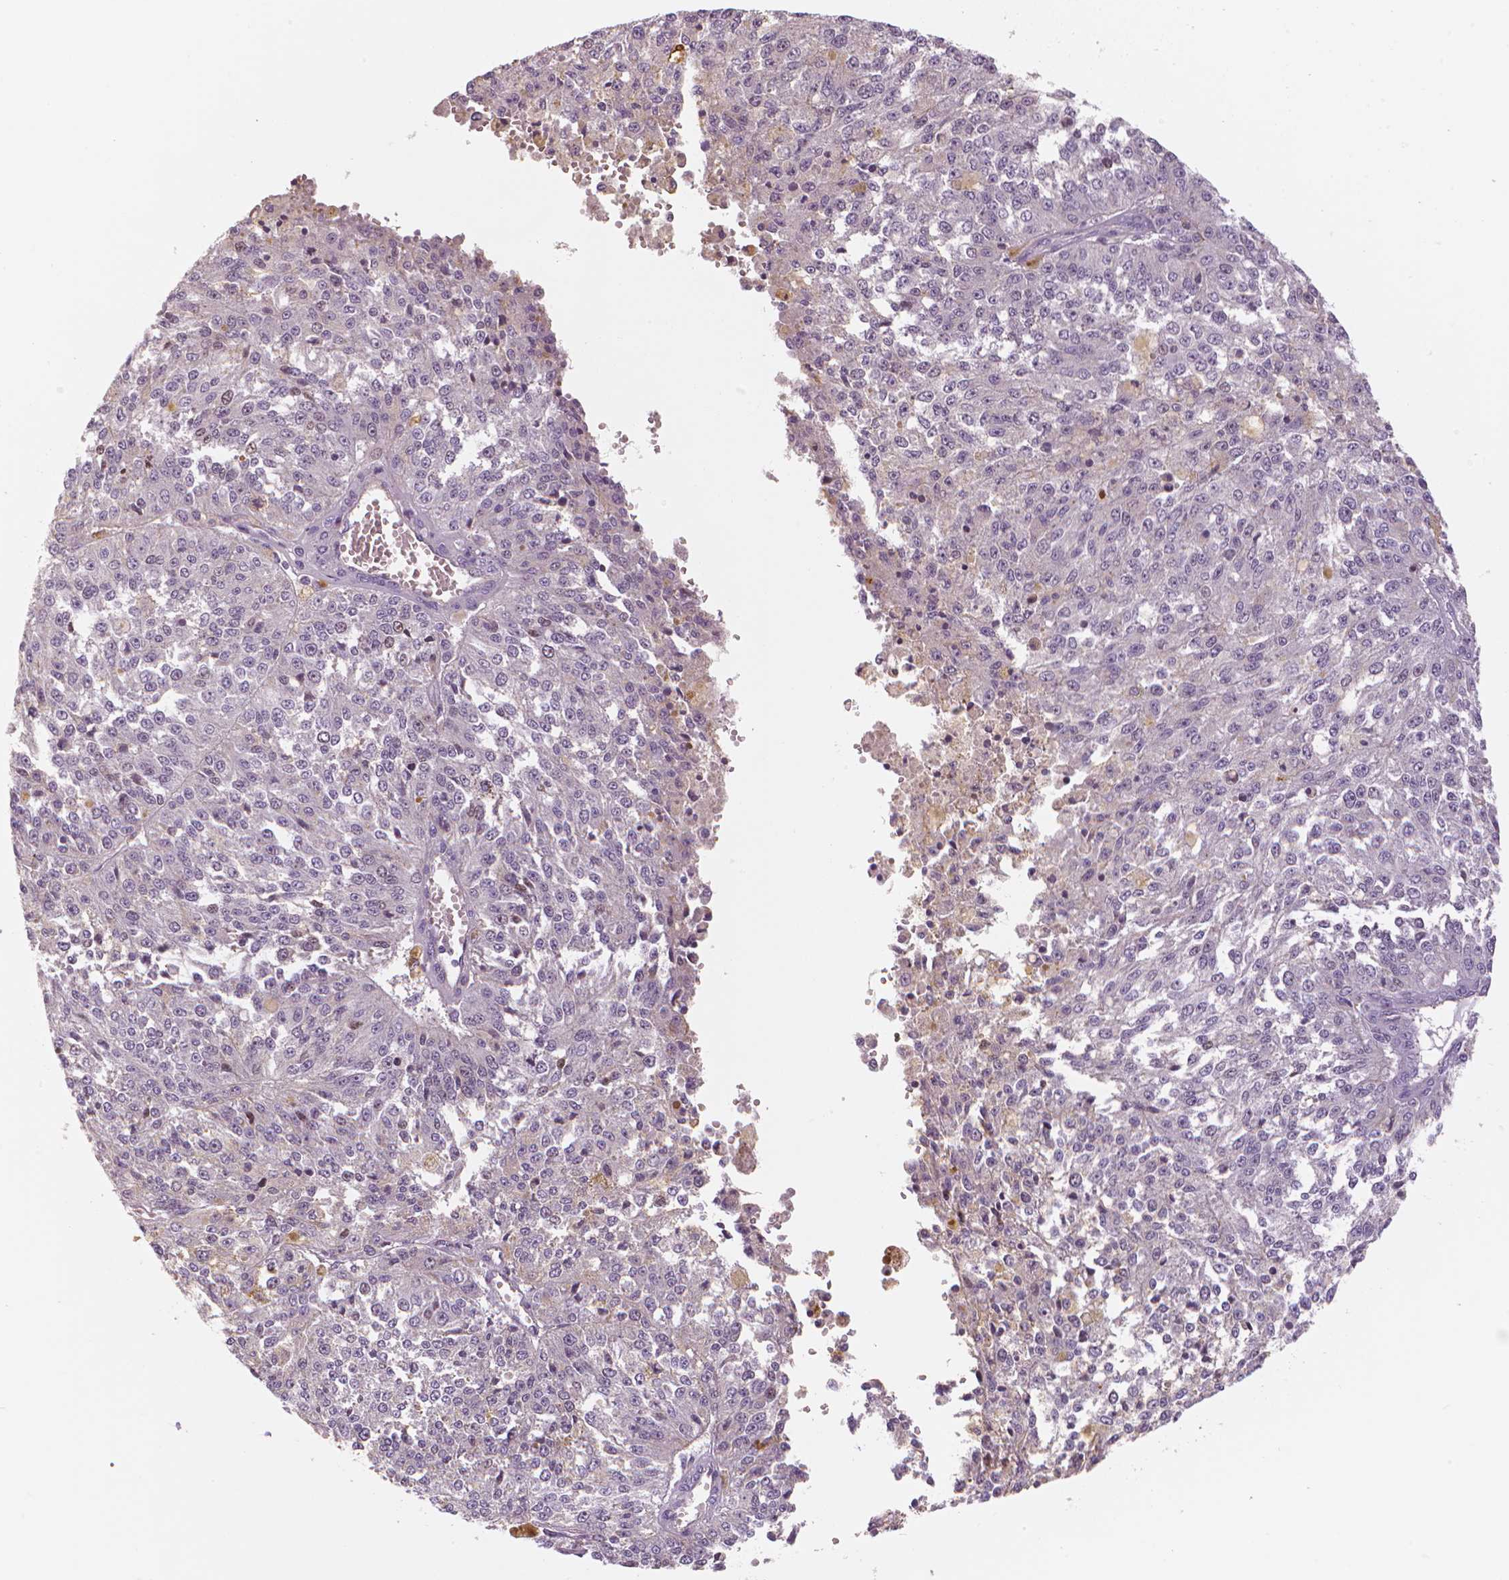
{"staining": {"intensity": "negative", "quantity": "none", "location": "none"}, "tissue": "melanoma", "cell_type": "Tumor cells", "image_type": "cancer", "snomed": [{"axis": "morphology", "description": "Malignant melanoma, Metastatic site"}, {"axis": "topography", "description": "Lymph node"}], "caption": "High magnification brightfield microscopy of melanoma stained with DAB (3,3'-diaminobenzidine) (brown) and counterstained with hematoxylin (blue): tumor cells show no significant staining.", "gene": "MKI67", "patient": {"sex": "female", "age": 64}}